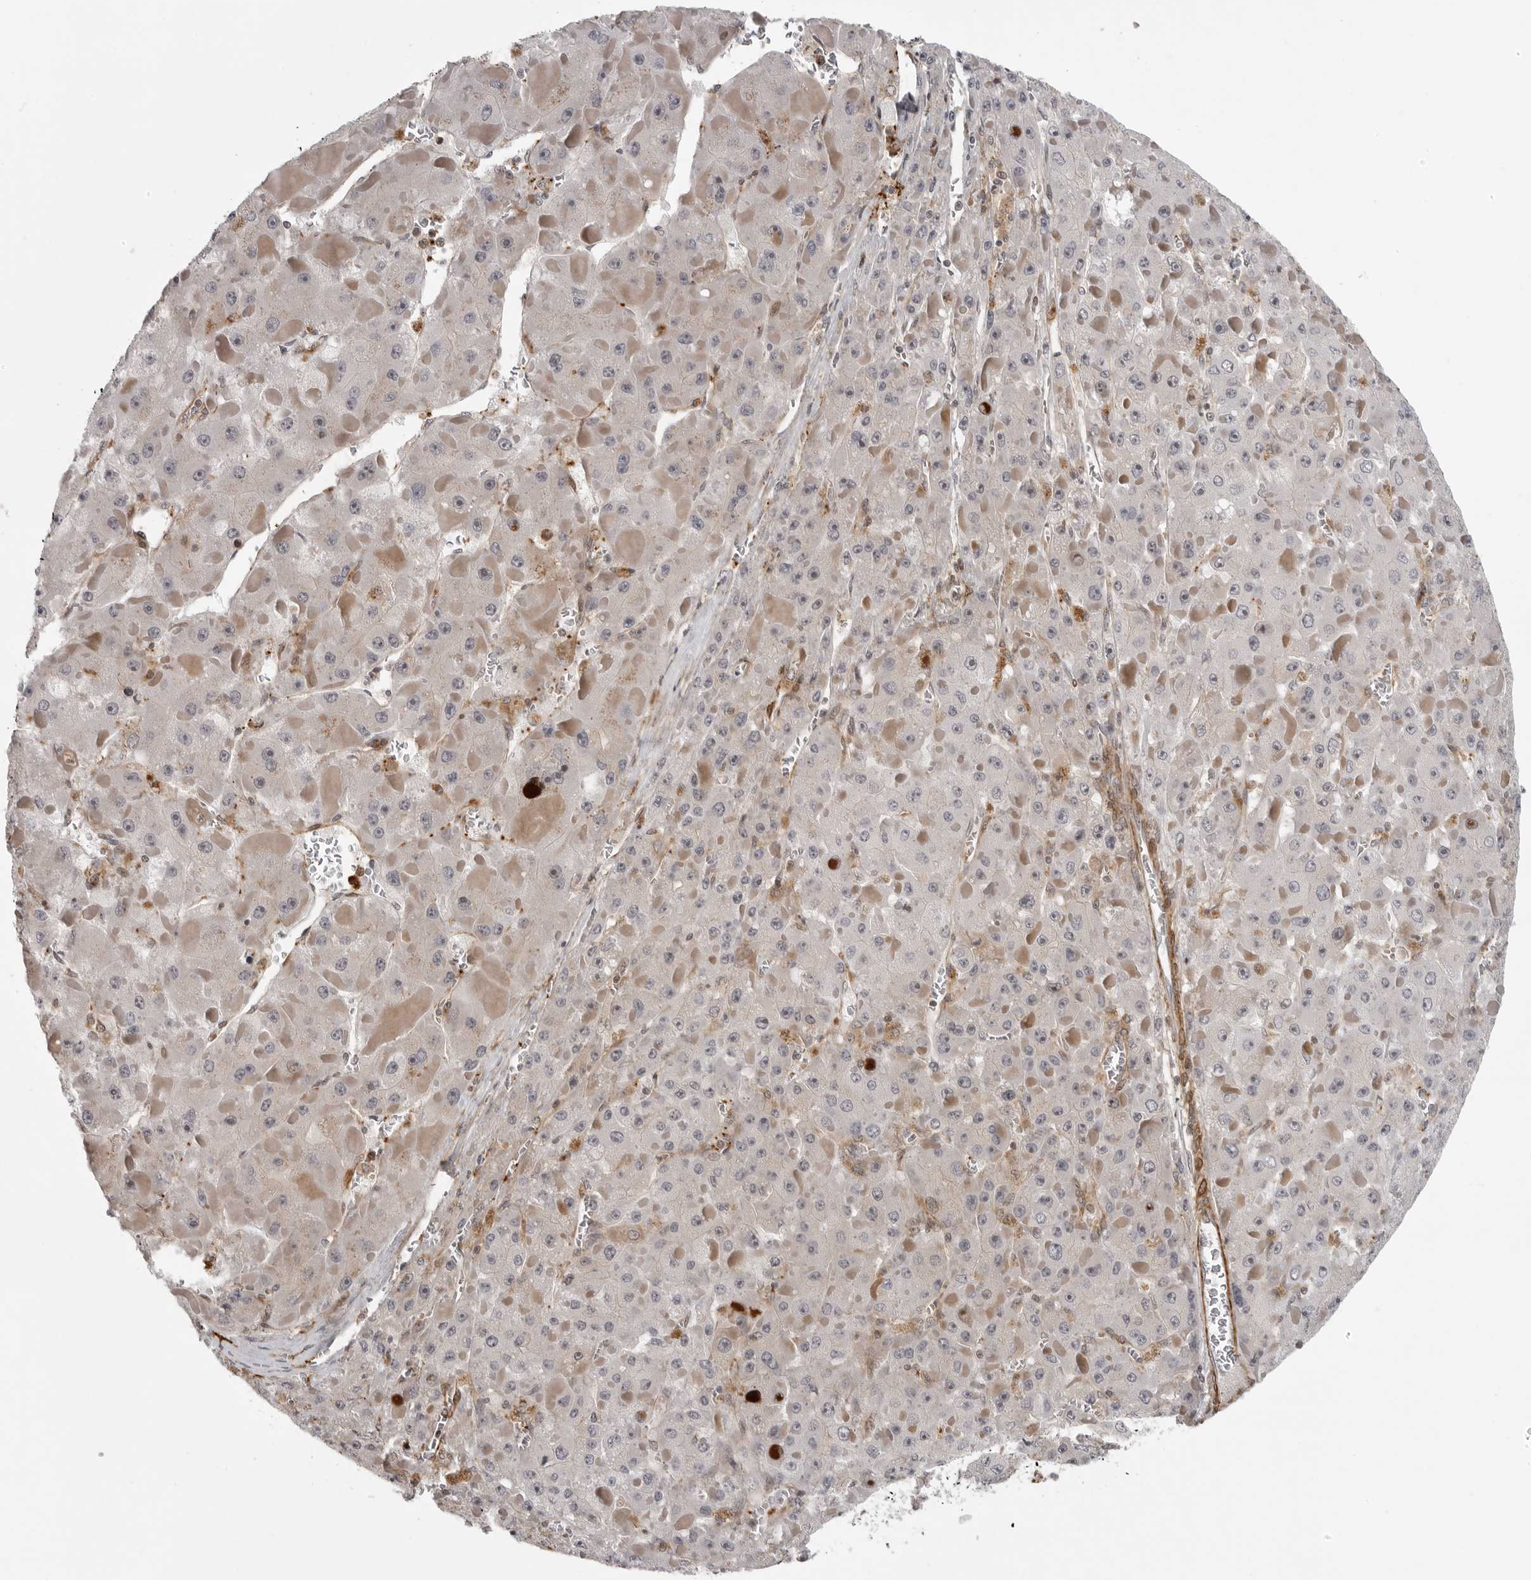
{"staining": {"intensity": "weak", "quantity": "<25%", "location": "cytoplasmic/membranous"}, "tissue": "liver cancer", "cell_type": "Tumor cells", "image_type": "cancer", "snomed": [{"axis": "morphology", "description": "Carcinoma, Hepatocellular, NOS"}, {"axis": "topography", "description": "Liver"}], "caption": "Immunohistochemistry (IHC) photomicrograph of hepatocellular carcinoma (liver) stained for a protein (brown), which displays no staining in tumor cells.", "gene": "TUT4", "patient": {"sex": "female", "age": 73}}